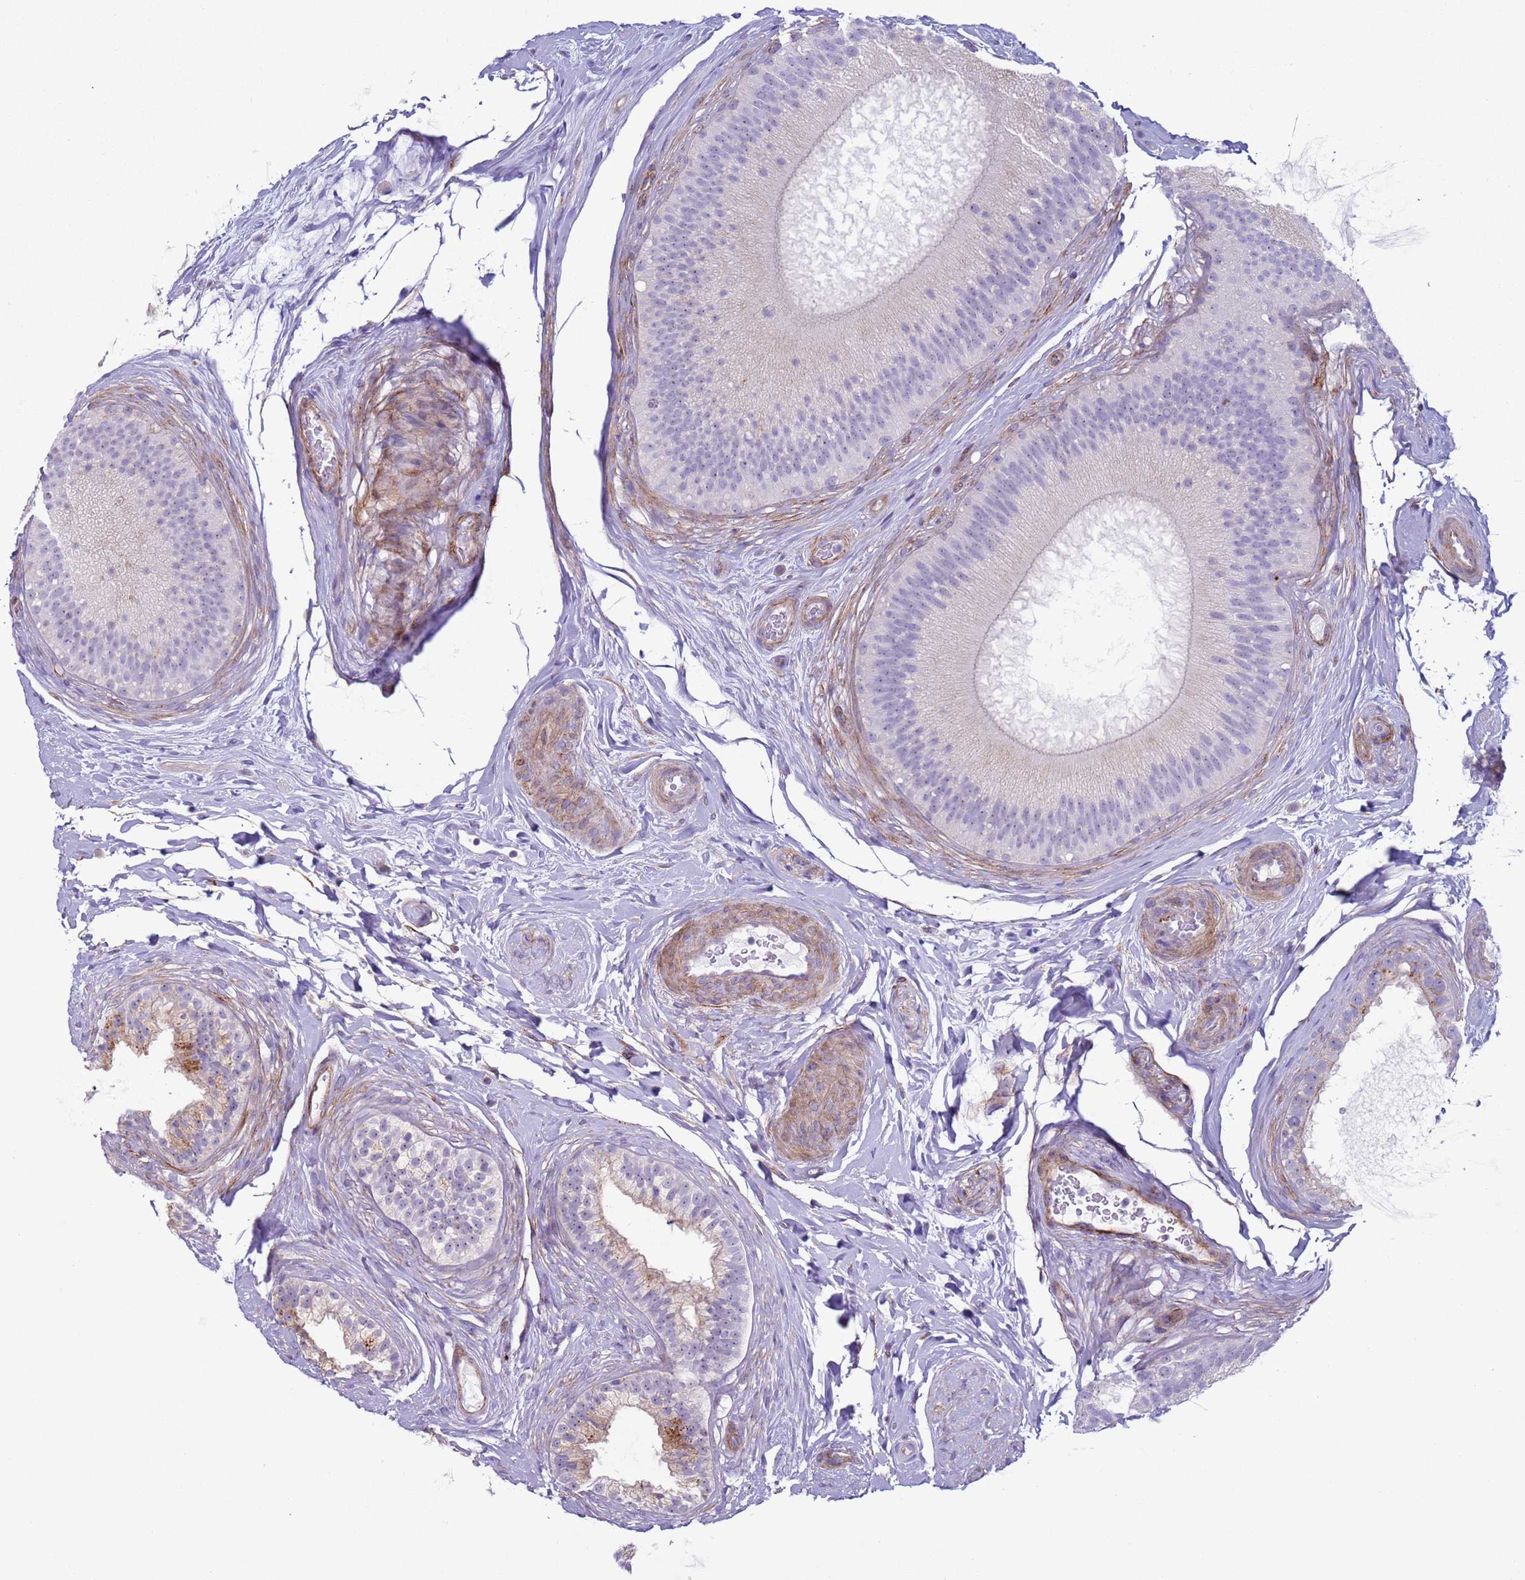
{"staining": {"intensity": "negative", "quantity": "none", "location": "none"}, "tissue": "epididymis", "cell_type": "Glandular cells", "image_type": "normal", "snomed": [{"axis": "morphology", "description": "Normal tissue, NOS"}, {"axis": "topography", "description": "Epididymis"}], "caption": "High power microscopy micrograph of an immunohistochemistry photomicrograph of unremarkable epididymis, revealing no significant staining in glandular cells.", "gene": "HEATR1", "patient": {"sex": "male", "age": 45}}